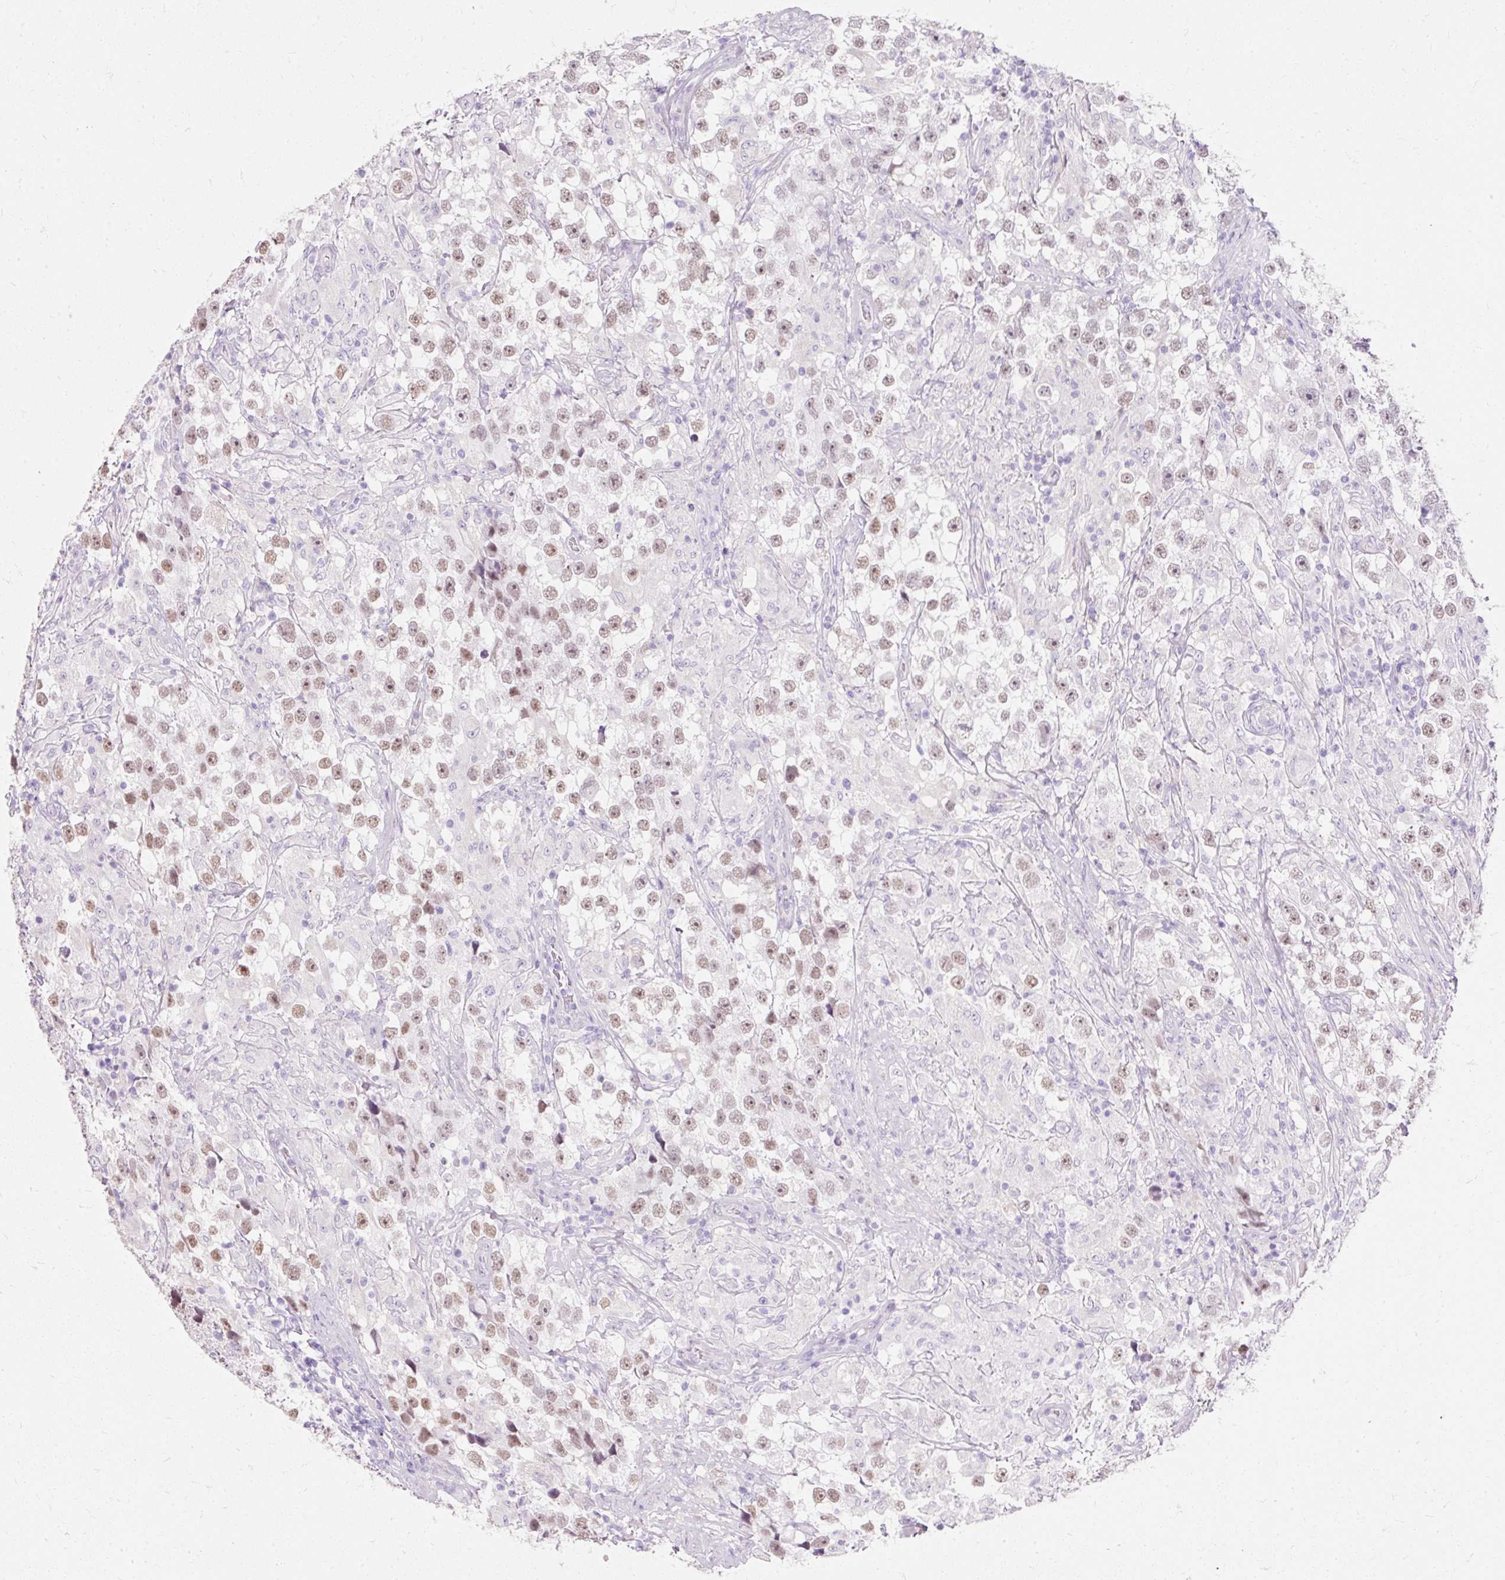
{"staining": {"intensity": "weak", "quantity": ">75%", "location": "nuclear"}, "tissue": "testis cancer", "cell_type": "Tumor cells", "image_type": "cancer", "snomed": [{"axis": "morphology", "description": "Seminoma, NOS"}, {"axis": "topography", "description": "Testis"}], "caption": "An immunohistochemistry histopathology image of neoplastic tissue is shown. Protein staining in brown shows weak nuclear positivity in testis cancer (seminoma) within tumor cells. The staining was performed using DAB to visualize the protein expression in brown, while the nuclei were stained in blue with hematoxylin (Magnification: 20x).", "gene": "TMEM213", "patient": {"sex": "male", "age": 46}}